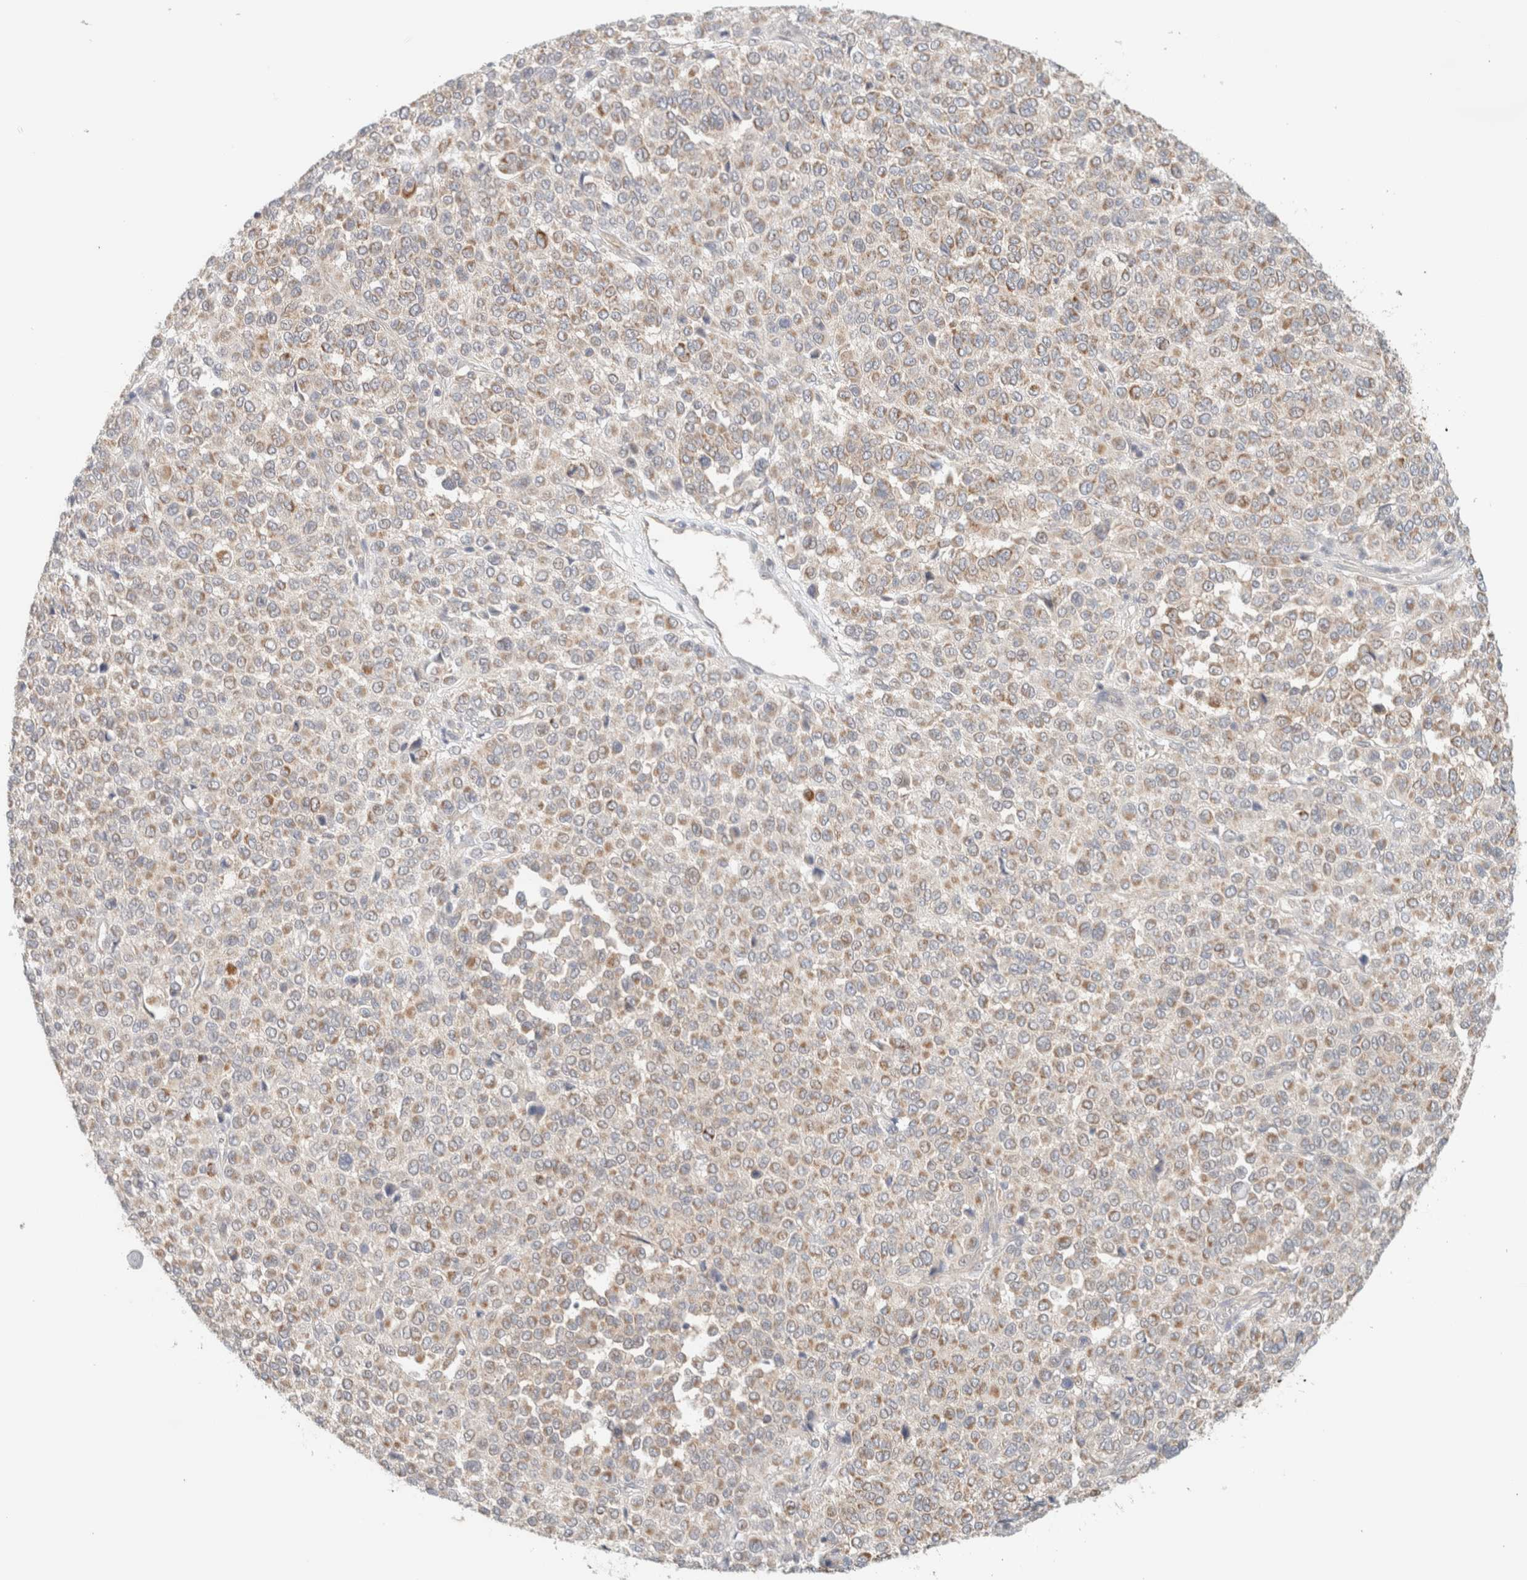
{"staining": {"intensity": "moderate", "quantity": "25%-75%", "location": "cytoplasmic/membranous"}, "tissue": "melanoma", "cell_type": "Tumor cells", "image_type": "cancer", "snomed": [{"axis": "morphology", "description": "Malignant melanoma, Metastatic site"}, {"axis": "topography", "description": "Pancreas"}], "caption": "Protein staining of melanoma tissue demonstrates moderate cytoplasmic/membranous positivity in about 25%-75% of tumor cells. The protein is stained brown, and the nuclei are stained in blue (DAB IHC with brightfield microscopy, high magnification).", "gene": "MRM3", "patient": {"sex": "female", "age": 30}}